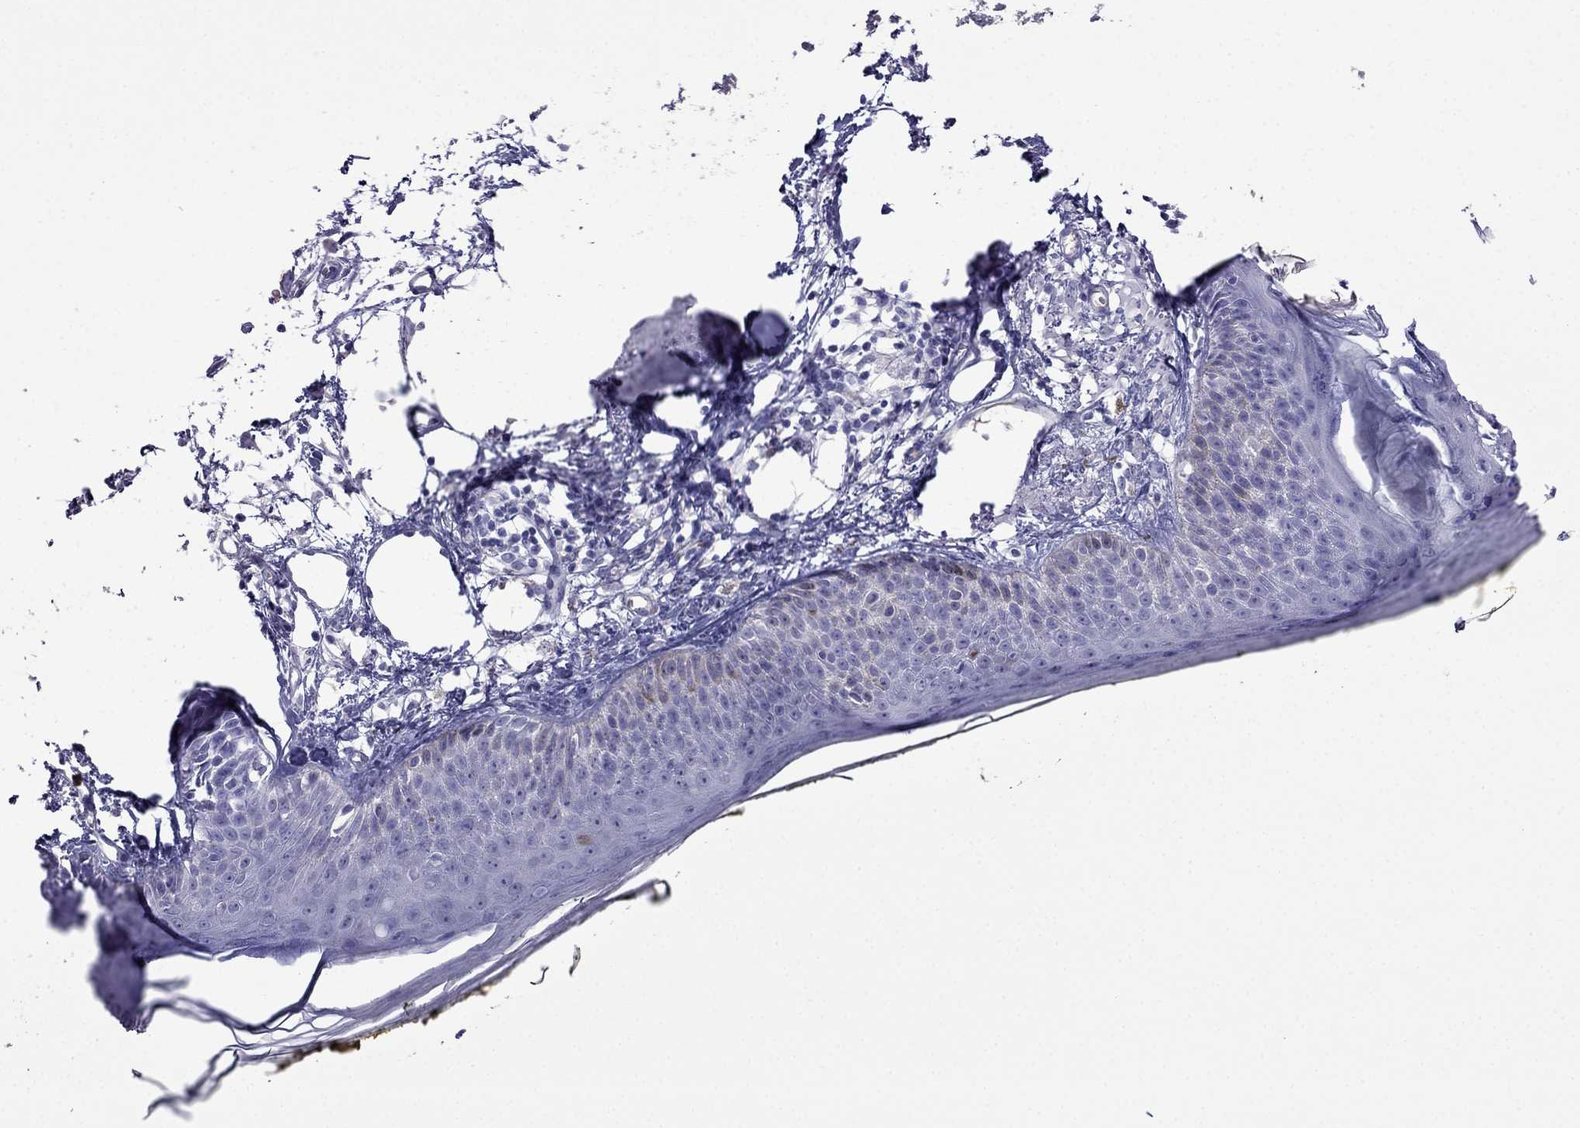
{"staining": {"intensity": "negative", "quantity": "none", "location": "none"}, "tissue": "skin", "cell_type": "Fibroblasts", "image_type": "normal", "snomed": [{"axis": "morphology", "description": "Normal tissue, NOS"}, {"axis": "topography", "description": "Skin"}], "caption": "IHC micrograph of normal skin: skin stained with DAB exhibits no significant protein expression in fibroblasts.", "gene": "CDHR4", "patient": {"sex": "male", "age": 76}}